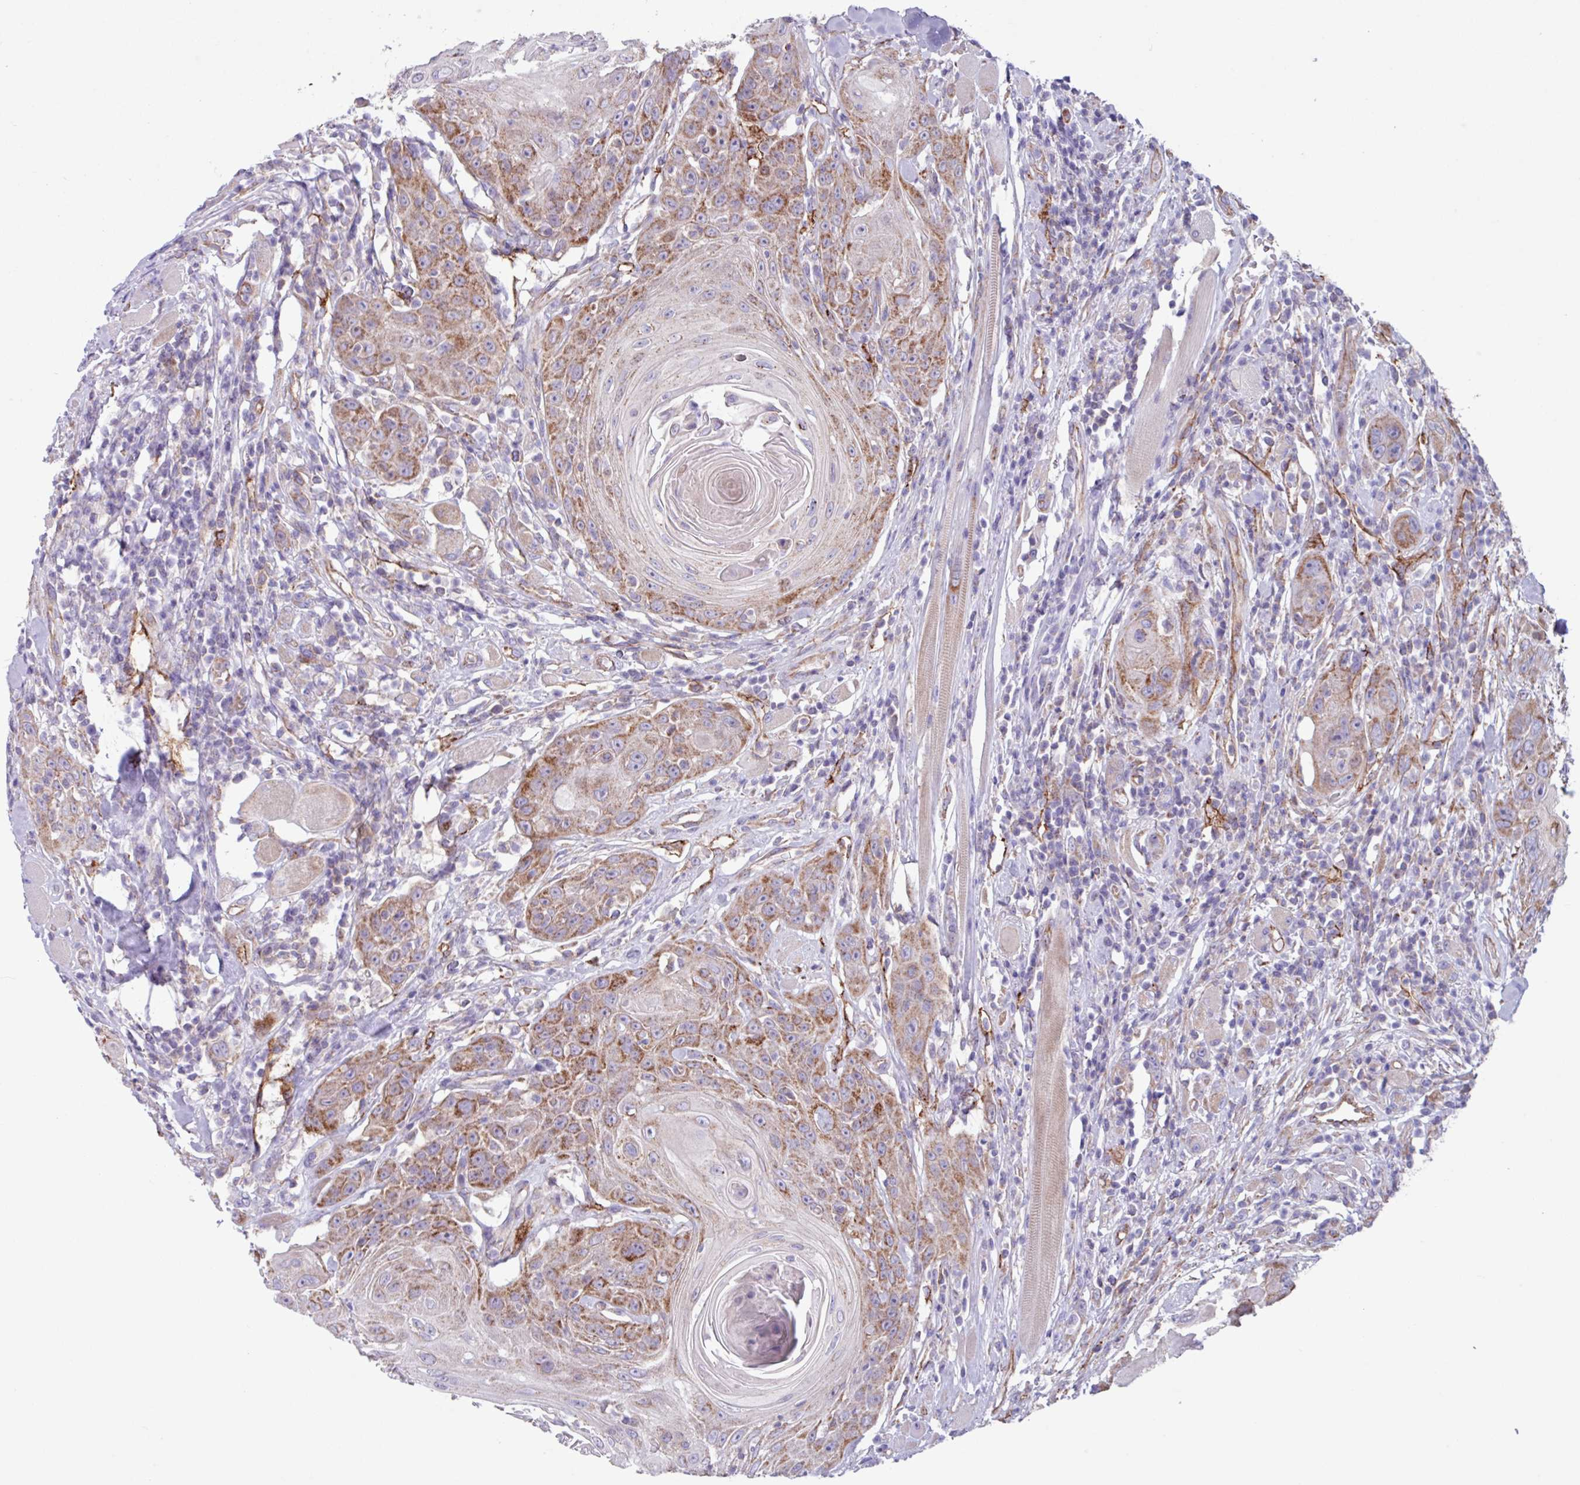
{"staining": {"intensity": "moderate", "quantity": "25%-75%", "location": "cytoplasmic/membranous"}, "tissue": "head and neck cancer", "cell_type": "Tumor cells", "image_type": "cancer", "snomed": [{"axis": "morphology", "description": "Squamous cell carcinoma, NOS"}, {"axis": "topography", "description": "Head-Neck"}], "caption": "Approximately 25%-75% of tumor cells in squamous cell carcinoma (head and neck) display moderate cytoplasmic/membranous protein expression as visualized by brown immunohistochemical staining.", "gene": "OTULIN", "patient": {"sex": "female", "age": 59}}